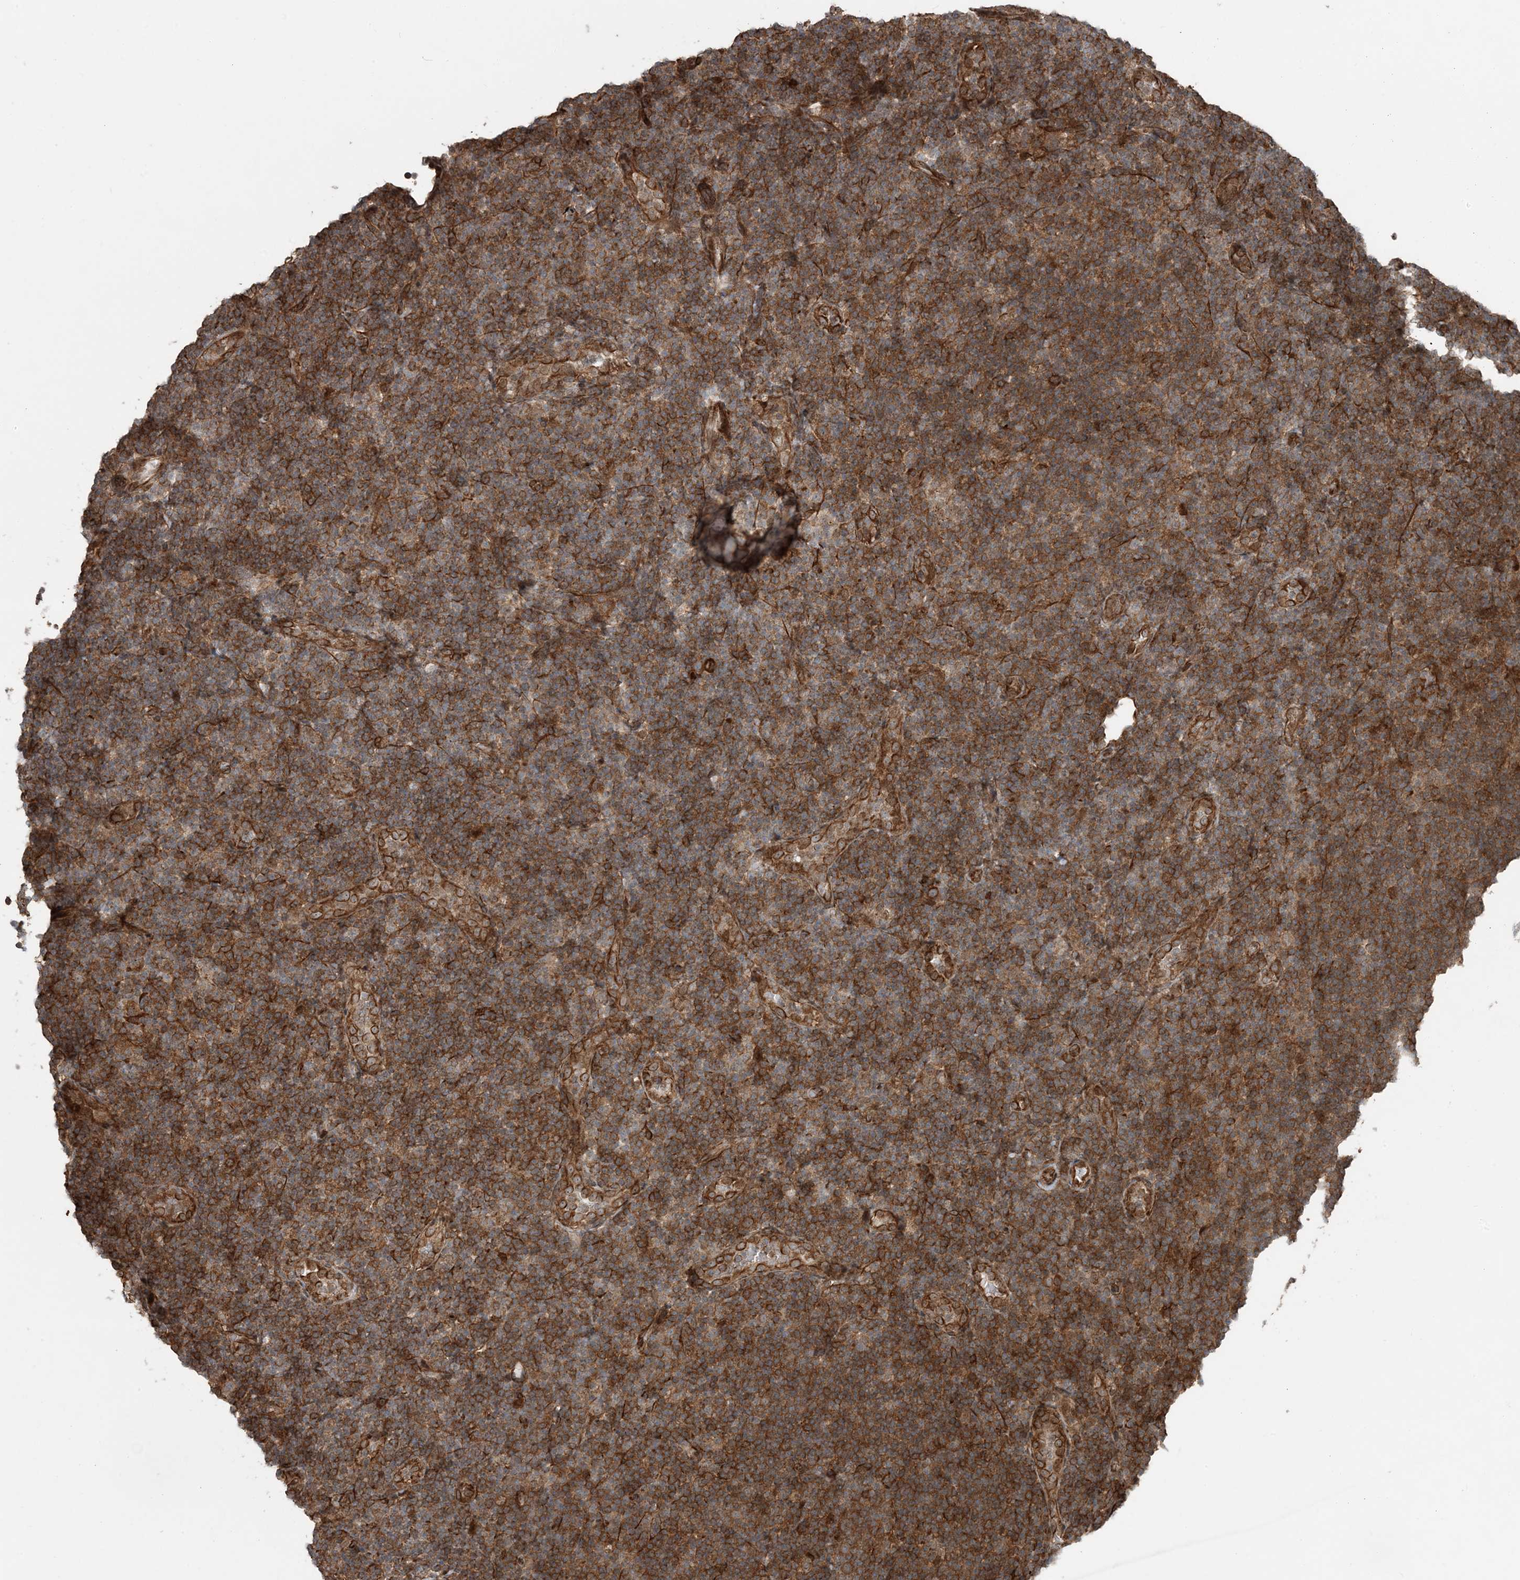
{"staining": {"intensity": "moderate", "quantity": "25%-75%", "location": "cytoplasmic/membranous"}, "tissue": "lymphoma", "cell_type": "Tumor cells", "image_type": "cancer", "snomed": [{"axis": "morphology", "description": "Malignant lymphoma, non-Hodgkin's type, Low grade"}, {"axis": "topography", "description": "Lymph node"}], "caption": "Tumor cells display medium levels of moderate cytoplasmic/membranous positivity in approximately 25%-75% of cells in human malignant lymphoma, non-Hodgkin's type (low-grade).", "gene": "EDEM2", "patient": {"sex": "male", "age": 83}}